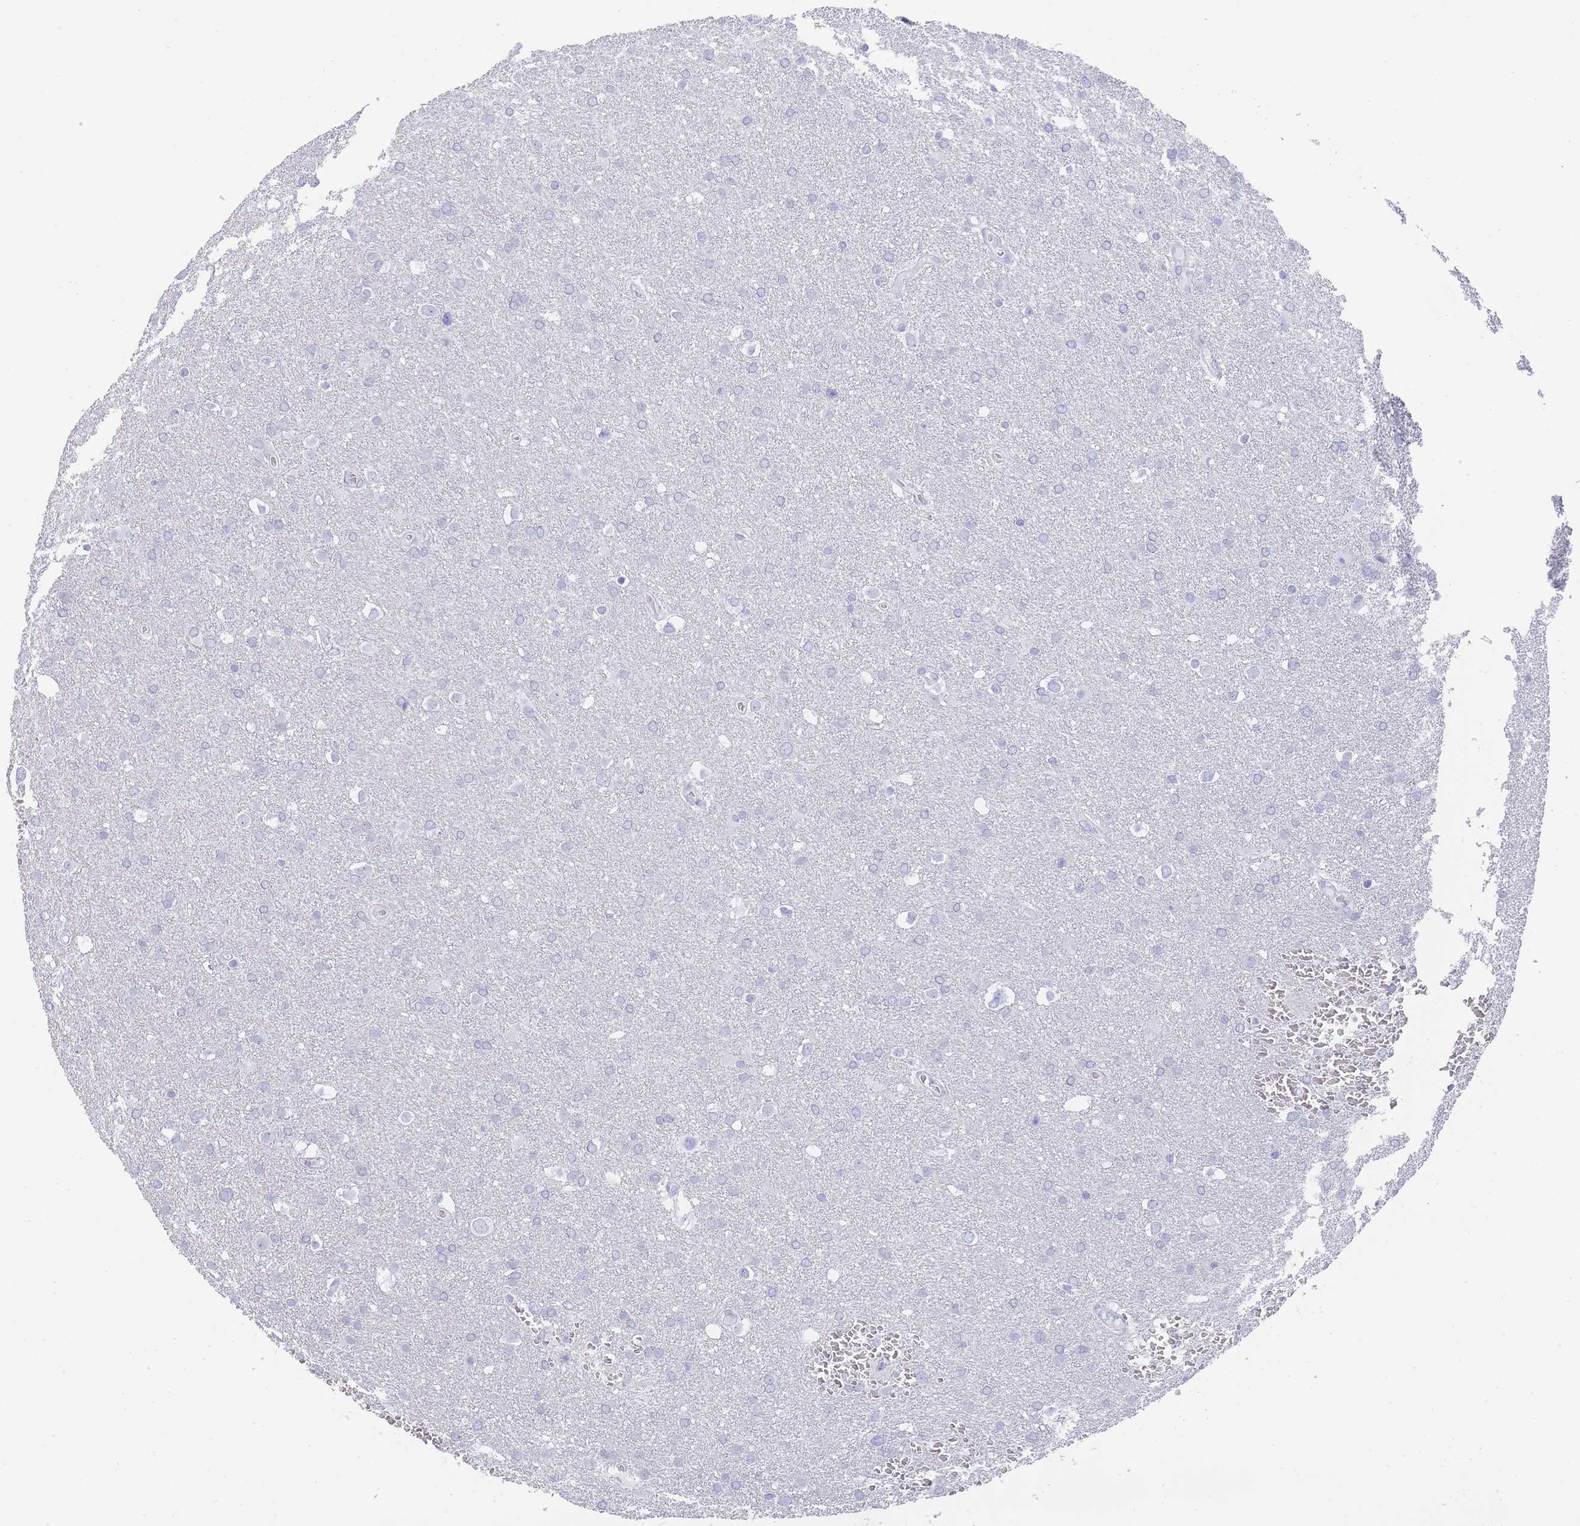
{"staining": {"intensity": "negative", "quantity": "none", "location": "none"}, "tissue": "glioma", "cell_type": "Tumor cells", "image_type": "cancer", "snomed": [{"axis": "morphology", "description": "Glioma, malignant, Low grade"}, {"axis": "topography", "description": "Brain"}], "caption": "Tumor cells are negative for brown protein staining in malignant glioma (low-grade).", "gene": "RAB2B", "patient": {"sex": "female", "age": 32}}